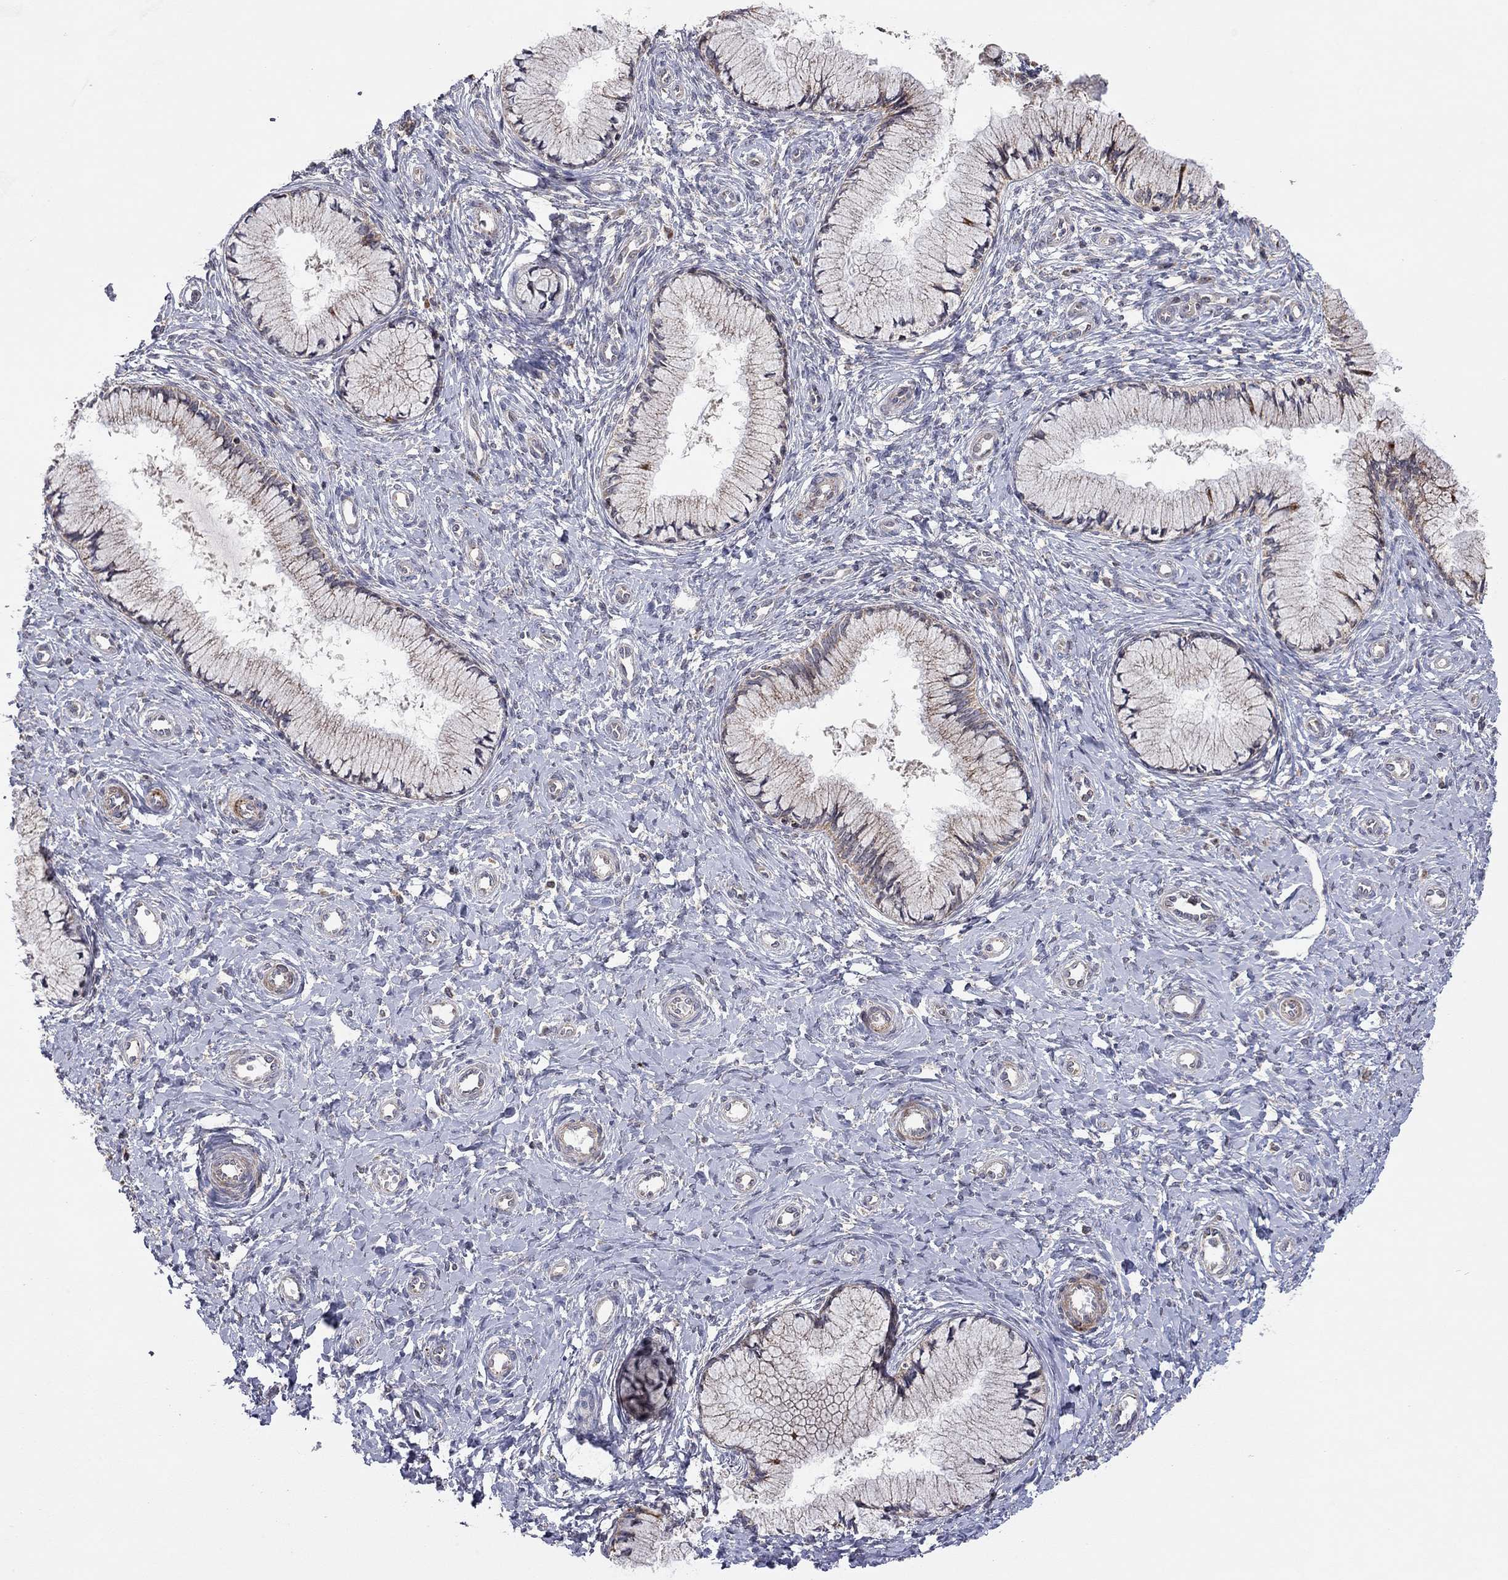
{"staining": {"intensity": "moderate", "quantity": "25%-75%", "location": "cytoplasmic/membranous"}, "tissue": "cervix", "cell_type": "Glandular cells", "image_type": "normal", "snomed": [{"axis": "morphology", "description": "Normal tissue, NOS"}, {"axis": "topography", "description": "Cervix"}], "caption": "An image showing moderate cytoplasmic/membranous expression in about 25%-75% of glandular cells in unremarkable cervix, as visualized by brown immunohistochemical staining.", "gene": "IDS", "patient": {"sex": "female", "age": 37}}